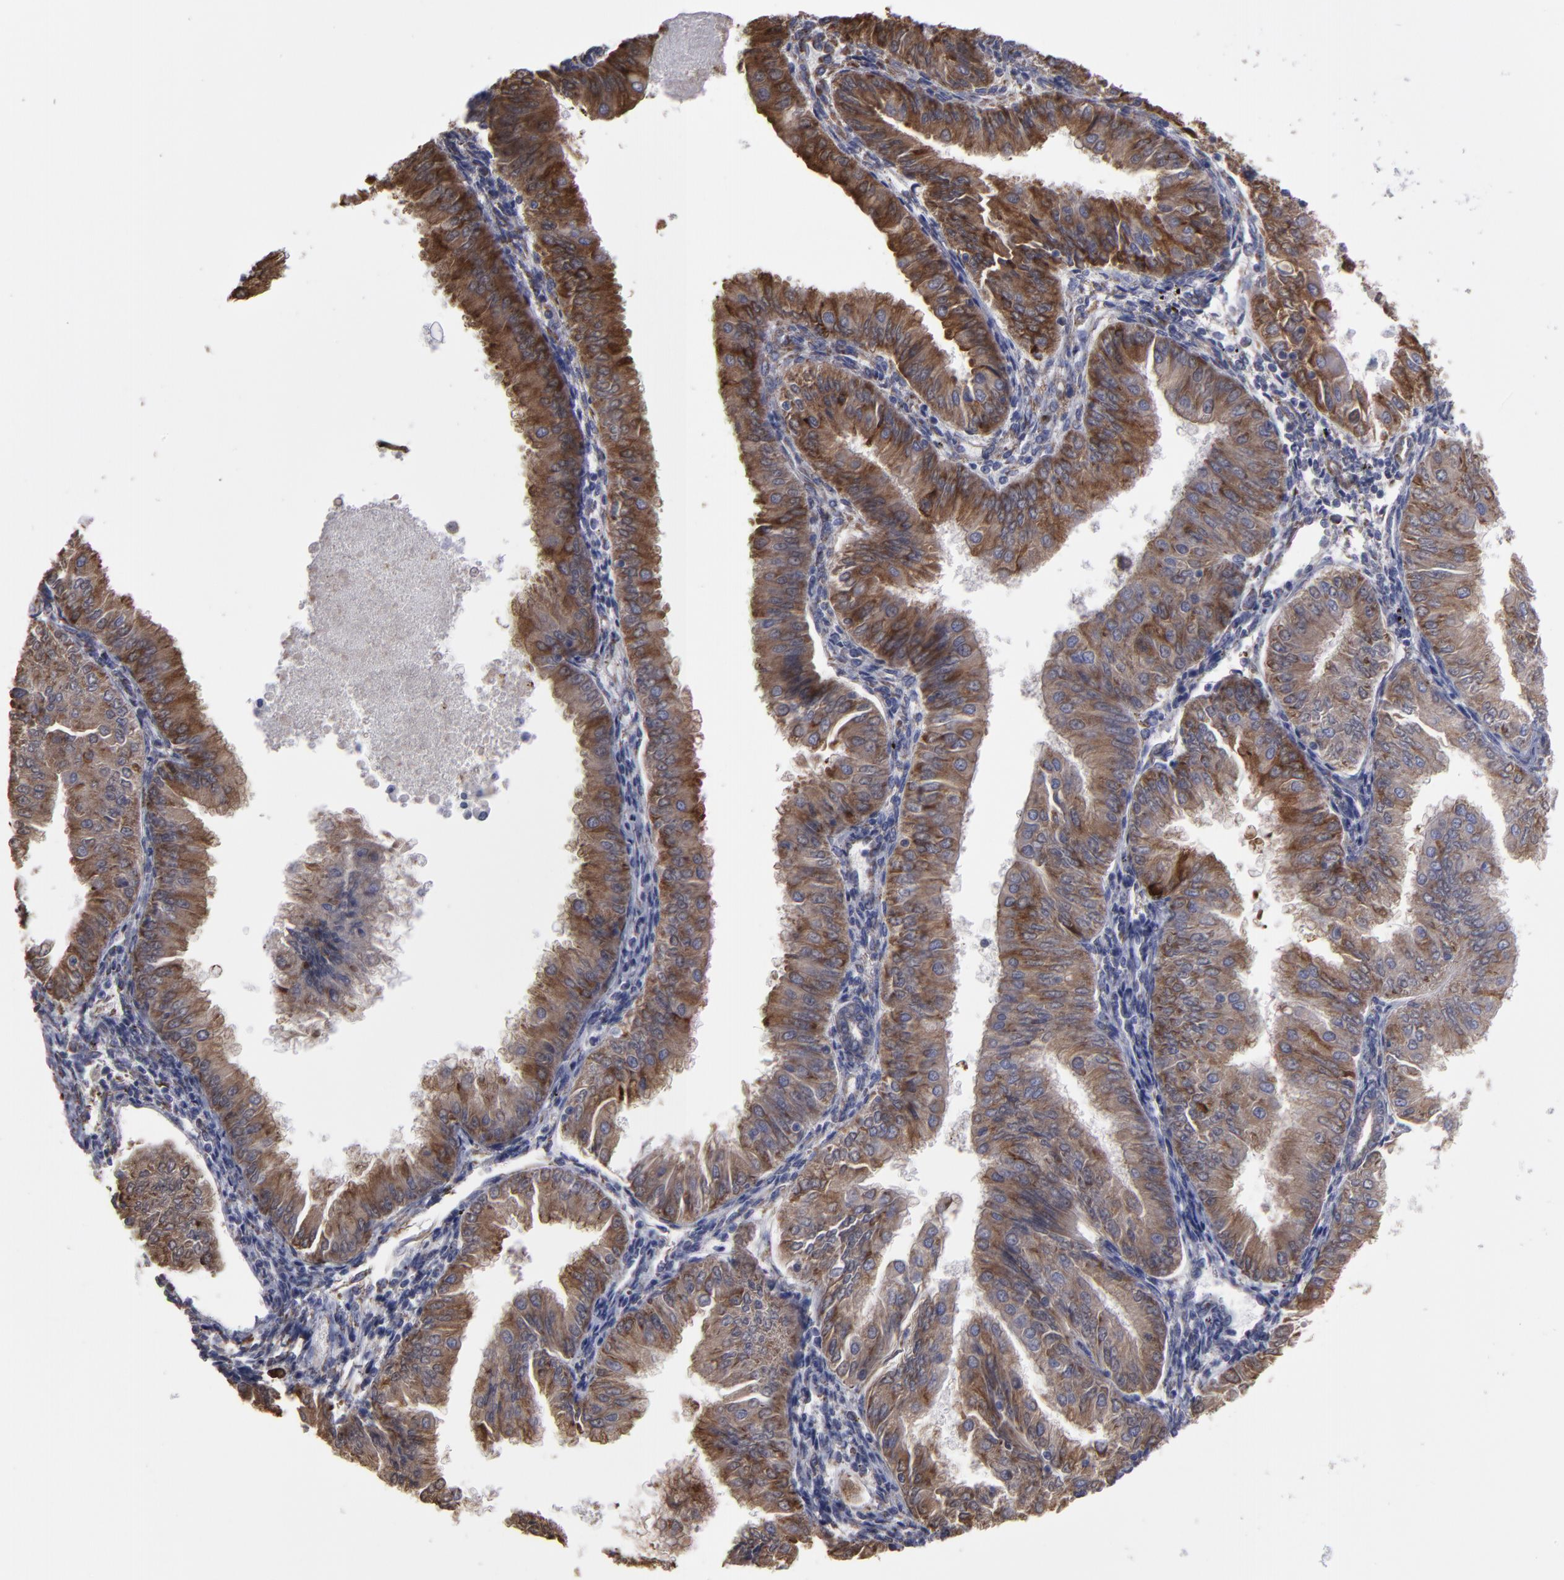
{"staining": {"intensity": "moderate", "quantity": ">75%", "location": "cytoplasmic/membranous"}, "tissue": "endometrial cancer", "cell_type": "Tumor cells", "image_type": "cancer", "snomed": [{"axis": "morphology", "description": "Adenocarcinoma, NOS"}, {"axis": "topography", "description": "Endometrium"}], "caption": "Immunohistochemical staining of human endometrial cancer (adenocarcinoma) reveals medium levels of moderate cytoplasmic/membranous protein staining in approximately >75% of tumor cells. (DAB IHC with brightfield microscopy, high magnification).", "gene": "SND1", "patient": {"sex": "female", "age": 53}}